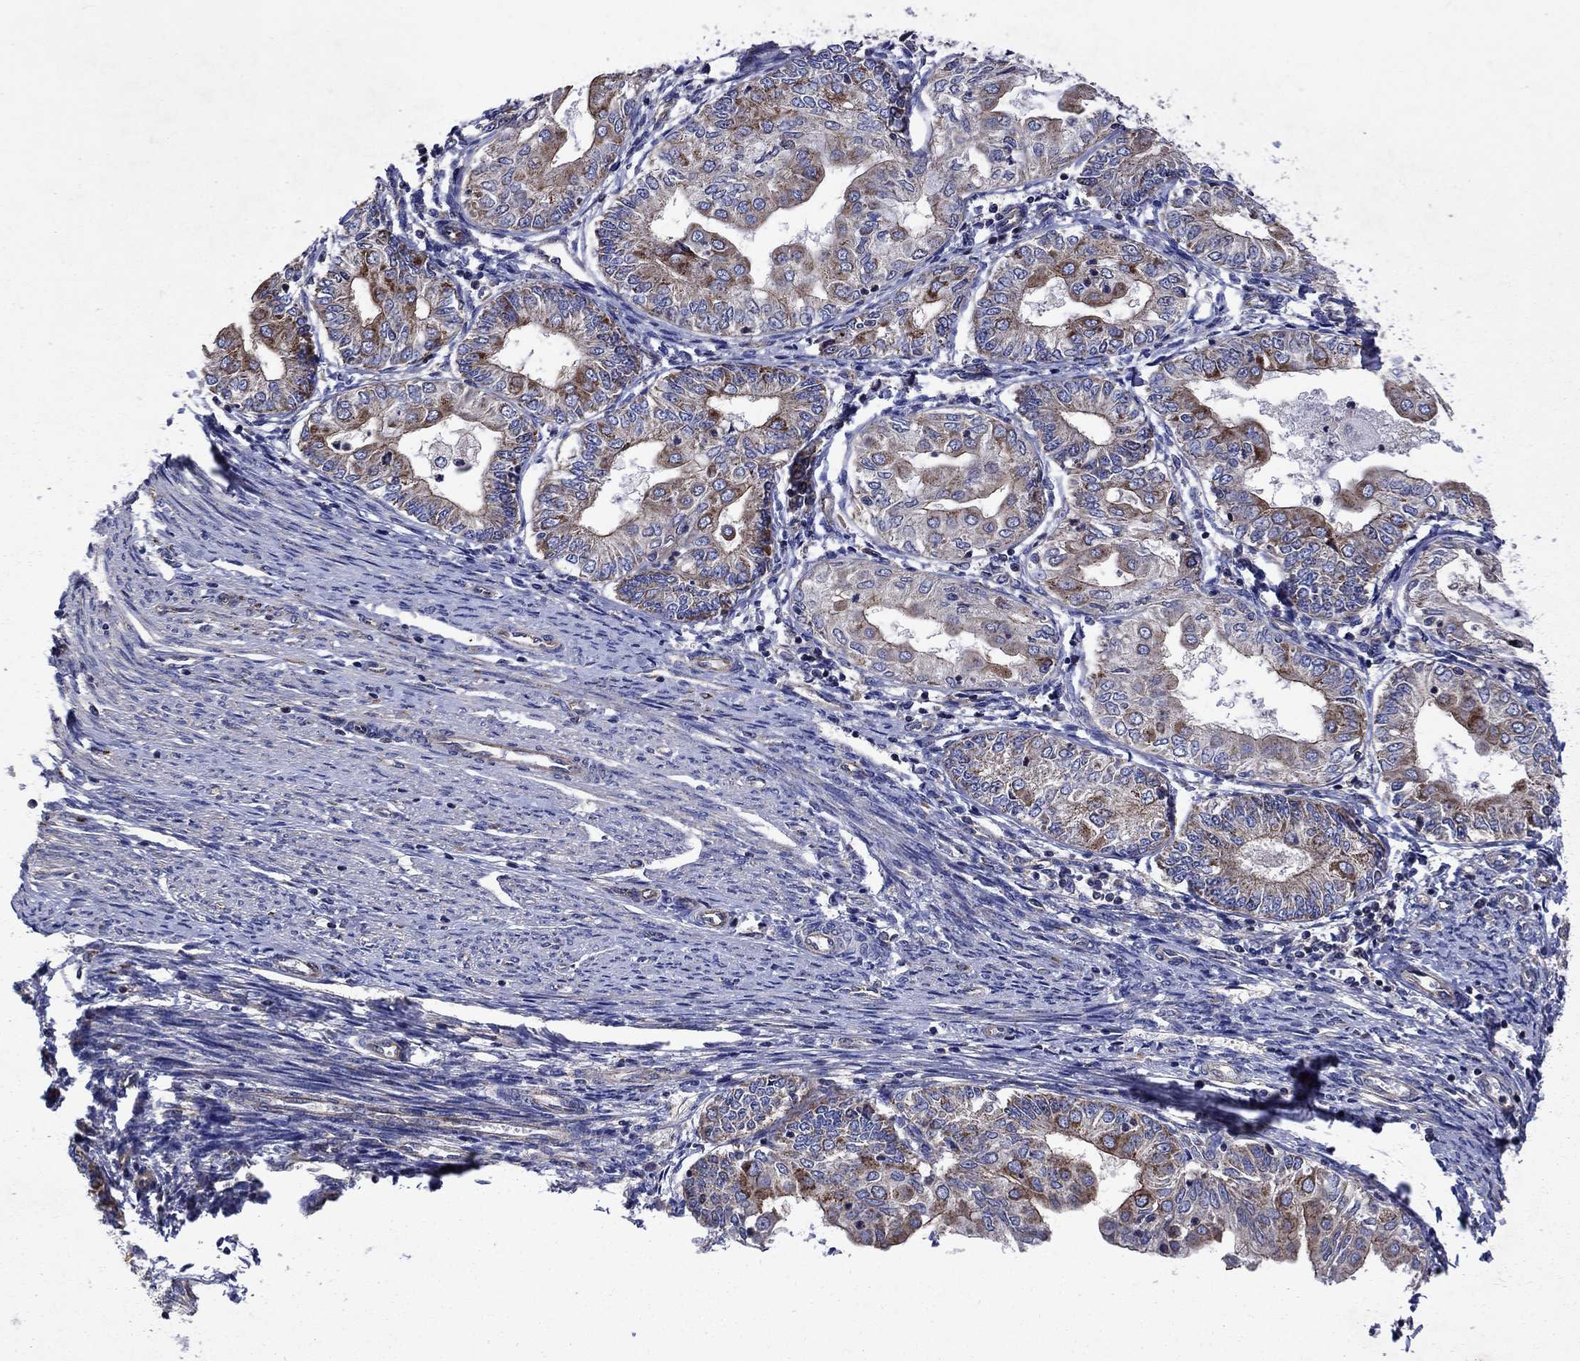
{"staining": {"intensity": "moderate", "quantity": "<25%", "location": "cytoplasmic/membranous"}, "tissue": "endometrial cancer", "cell_type": "Tumor cells", "image_type": "cancer", "snomed": [{"axis": "morphology", "description": "Adenocarcinoma, NOS"}, {"axis": "topography", "description": "Endometrium"}], "caption": "IHC image of human adenocarcinoma (endometrial) stained for a protein (brown), which displays low levels of moderate cytoplasmic/membranous staining in about <25% of tumor cells.", "gene": "KIF22", "patient": {"sex": "female", "age": 68}}